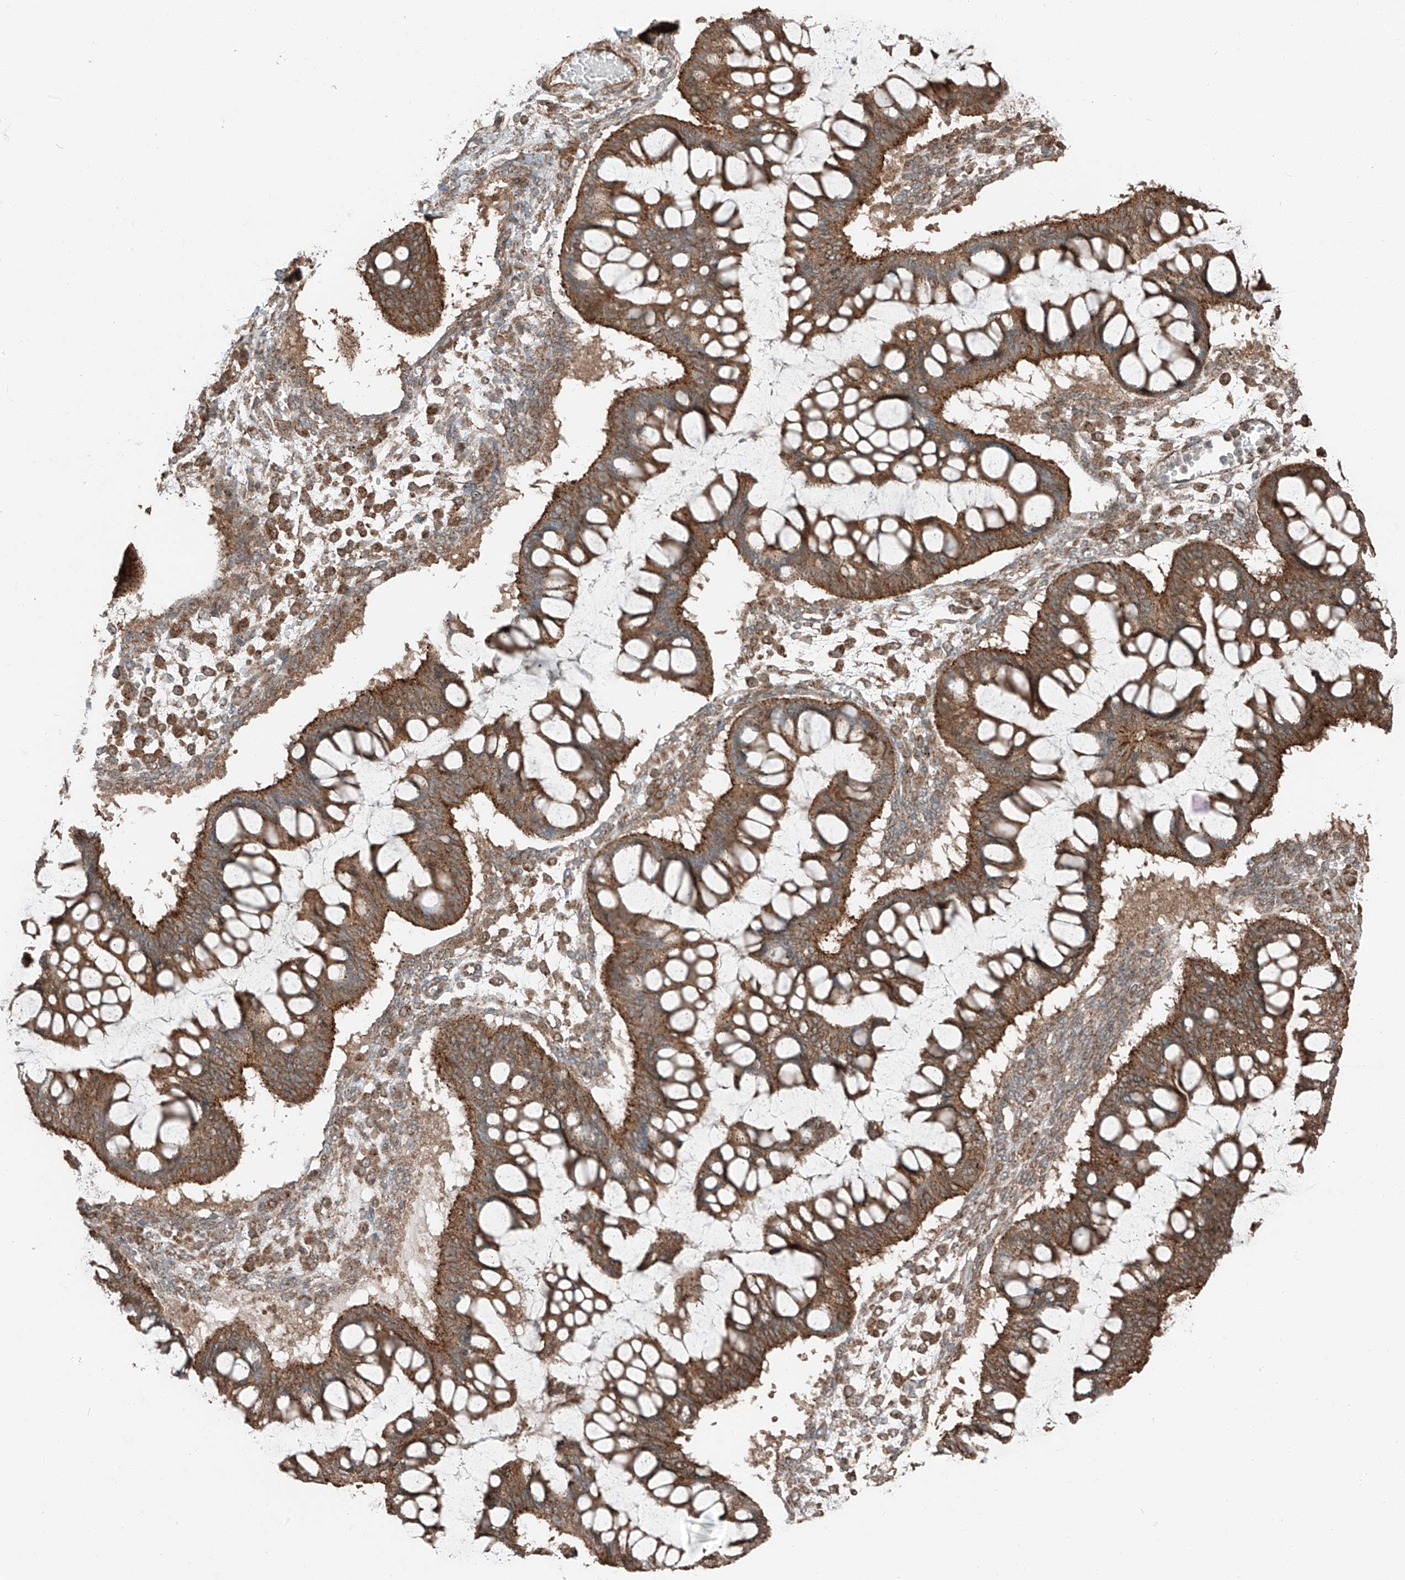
{"staining": {"intensity": "strong", "quantity": ">75%", "location": "cytoplasmic/membranous"}, "tissue": "ovarian cancer", "cell_type": "Tumor cells", "image_type": "cancer", "snomed": [{"axis": "morphology", "description": "Cystadenocarcinoma, mucinous, NOS"}, {"axis": "topography", "description": "Ovary"}], "caption": "Brown immunohistochemical staining in human ovarian mucinous cystadenocarcinoma demonstrates strong cytoplasmic/membranous expression in approximately >75% of tumor cells.", "gene": "CEP162", "patient": {"sex": "female", "age": 73}}